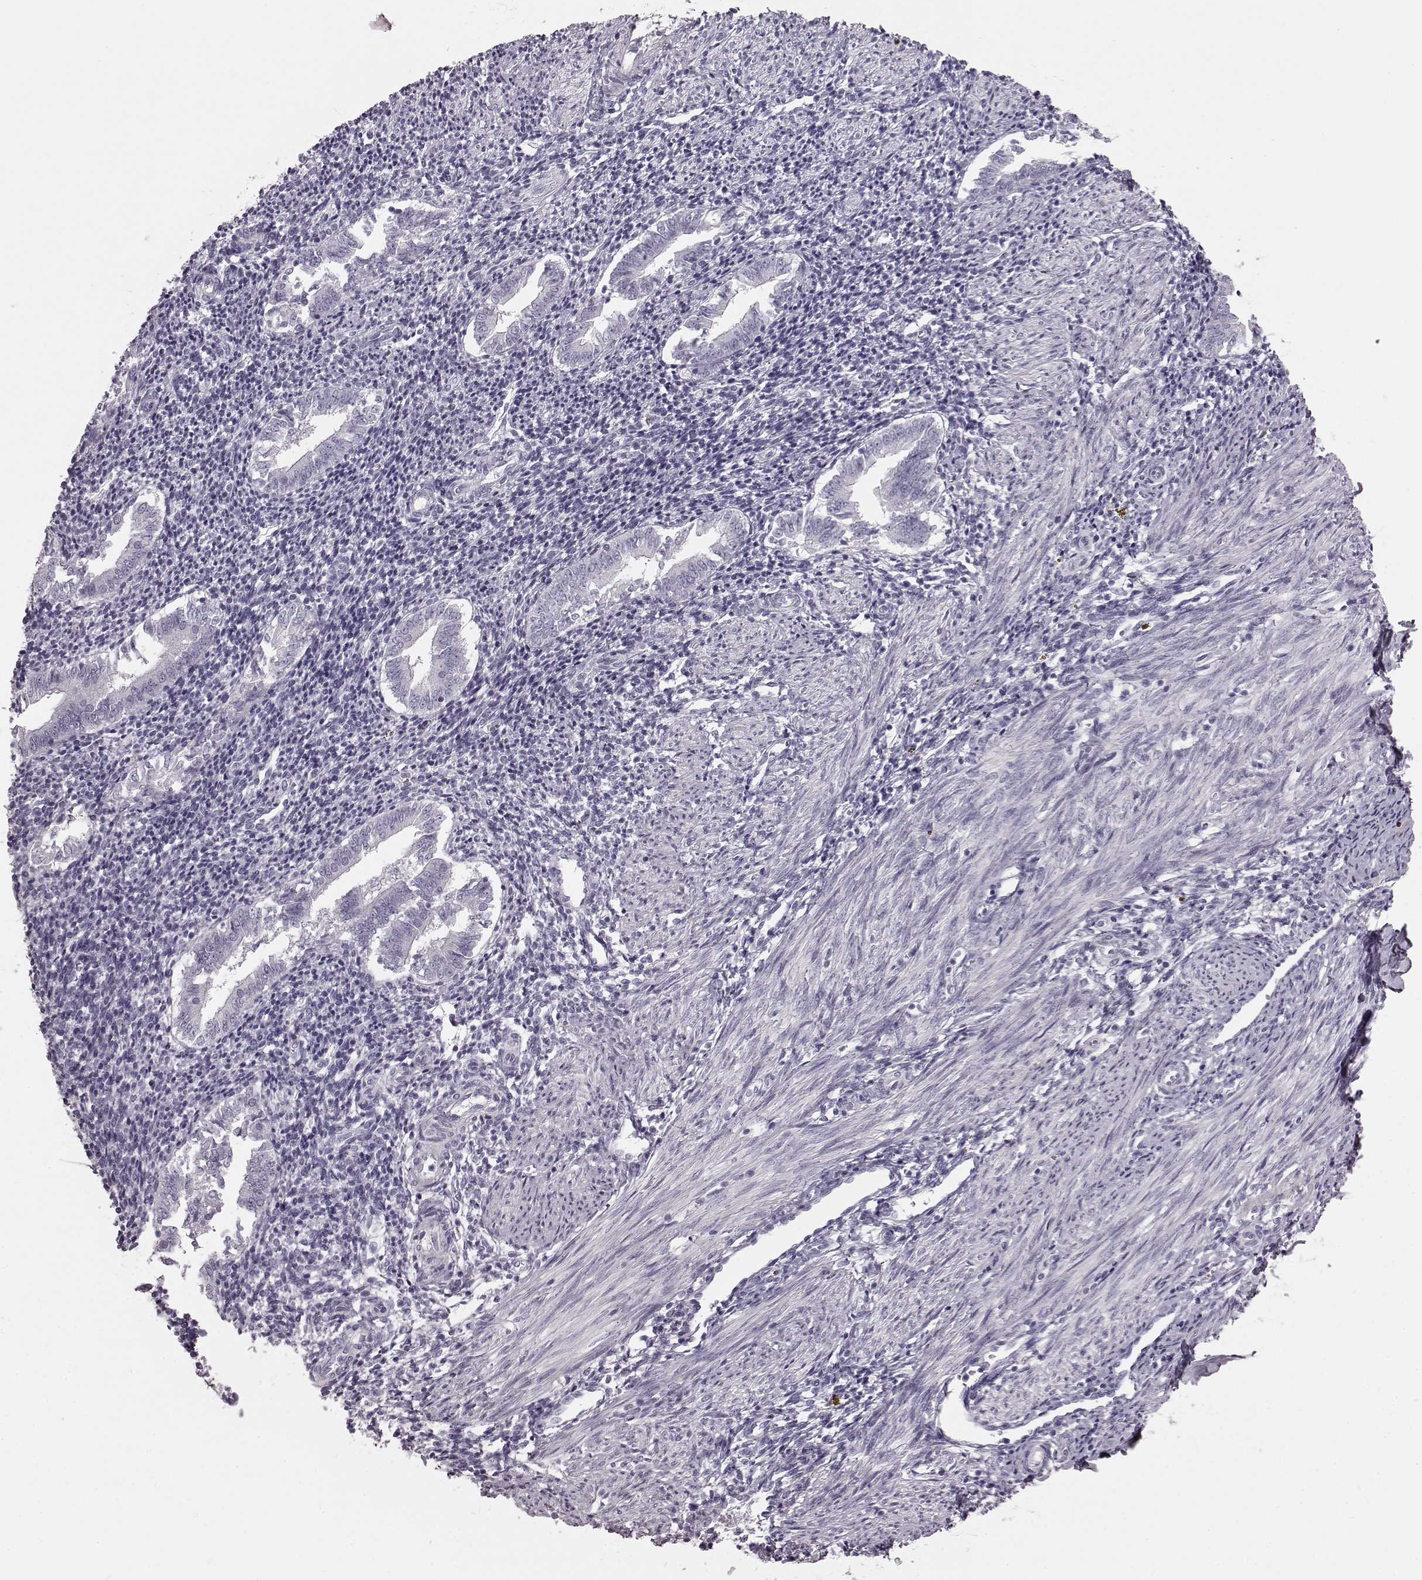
{"staining": {"intensity": "negative", "quantity": "none", "location": "none"}, "tissue": "endometrium", "cell_type": "Cells in endometrial stroma", "image_type": "normal", "snomed": [{"axis": "morphology", "description": "Normal tissue, NOS"}, {"axis": "topography", "description": "Endometrium"}], "caption": "Histopathology image shows no protein positivity in cells in endometrial stroma of normal endometrium.", "gene": "CRYBA2", "patient": {"sex": "female", "age": 25}}